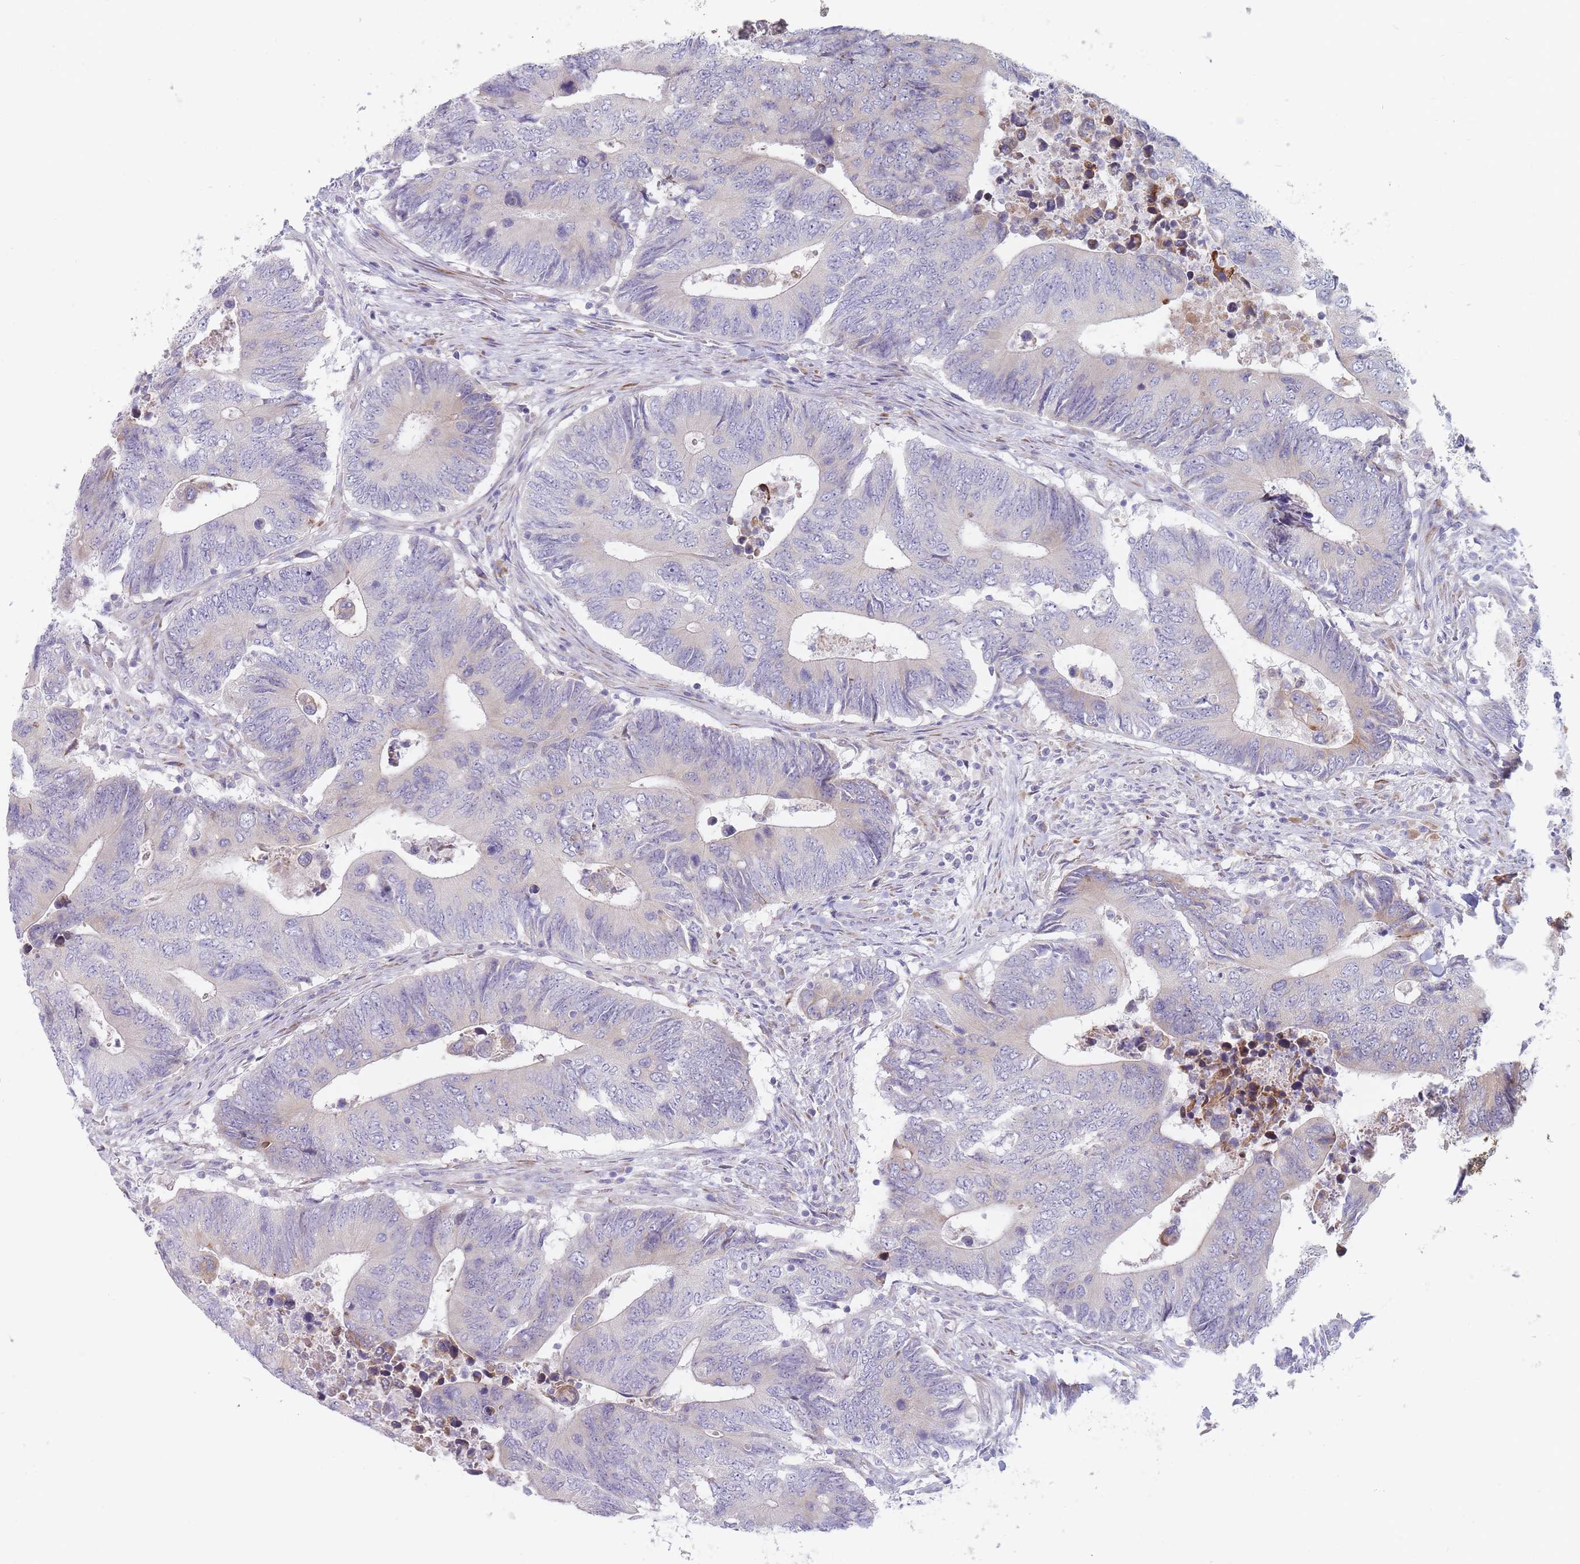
{"staining": {"intensity": "negative", "quantity": "none", "location": "none"}, "tissue": "colorectal cancer", "cell_type": "Tumor cells", "image_type": "cancer", "snomed": [{"axis": "morphology", "description": "Adenocarcinoma, NOS"}, {"axis": "topography", "description": "Colon"}], "caption": "The histopathology image displays no staining of tumor cells in colorectal cancer. The staining was performed using DAB (3,3'-diaminobenzidine) to visualize the protein expression in brown, while the nuclei were stained in blue with hematoxylin (Magnification: 20x).", "gene": "SPATS1", "patient": {"sex": "male", "age": 87}}